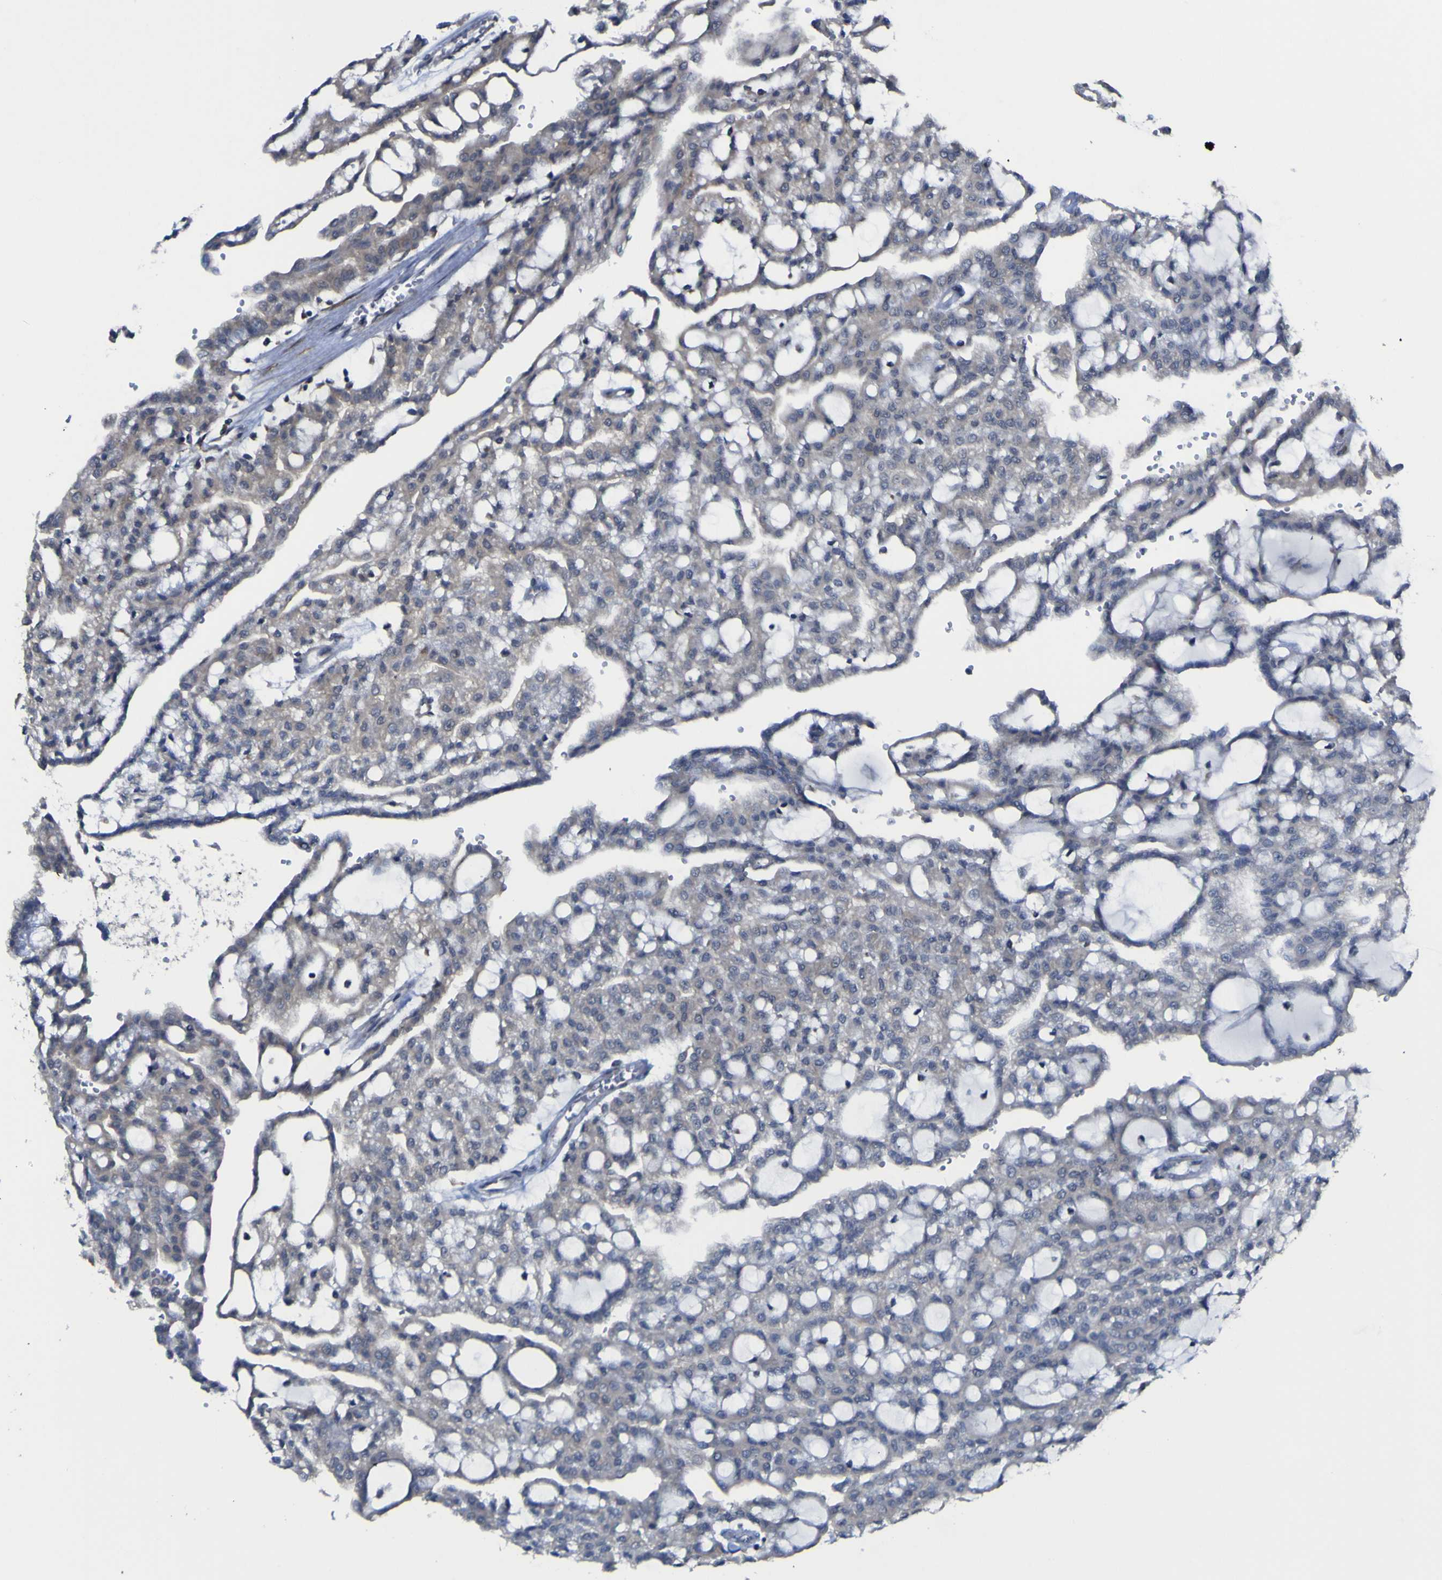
{"staining": {"intensity": "negative", "quantity": "none", "location": "none"}, "tissue": "renal cancer", "cell_type": "Tumor cells", "image_type": "cancer", "snomed": [{"axis": "morphology", "description": "Adenocarcinoma, NOS"}, {"axis": "topography", "description": "Kidney"}], "caption": "This is an IHC image of renal cancer (adenocarcinoma). There is no staining in tumor cells.", "gene": "TNFRSF11A", "patient": {"sex": "male", "age": 63}}